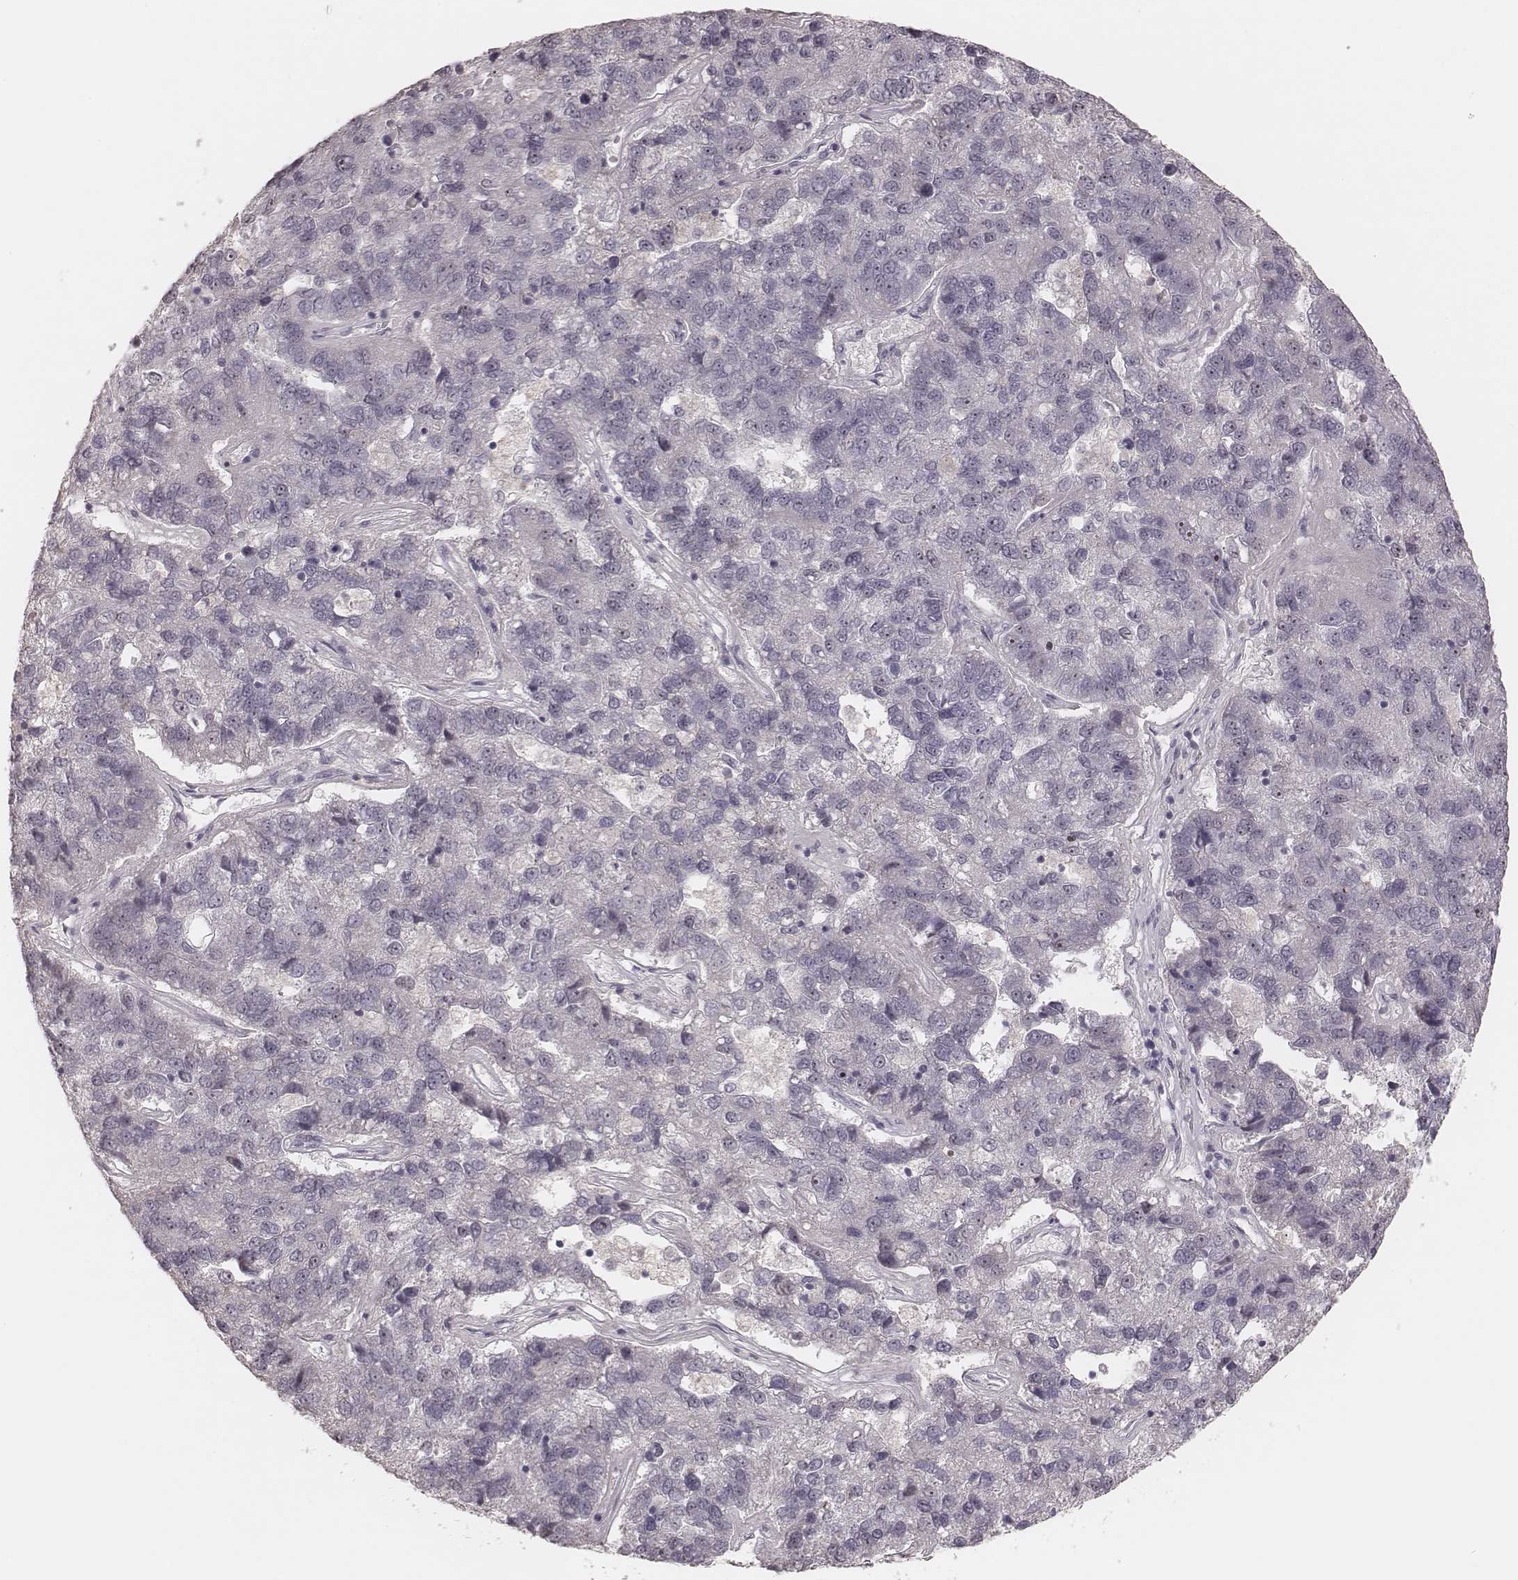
{"staining": {"intensity": "negative", "quantity": "none", "location": "none"}, "tissue": "pancreatic cancer", "cell_type": "Tumor cells", "image_type": "cancer", "snomed": [{"axis": "morphology", "description": "Adenocarcinoma, NOS"}, {"axis": "topography", "description": "Pancreas"}], "caption": "Immunohistochemical staining of pancreatic cancer exhibits no significant positivity in tumor cells. (DAB immunohistochemistry with hematoxylin counter stain).", "gene": "FAM13B", "patient": {"sex": "female", "age": 61}}